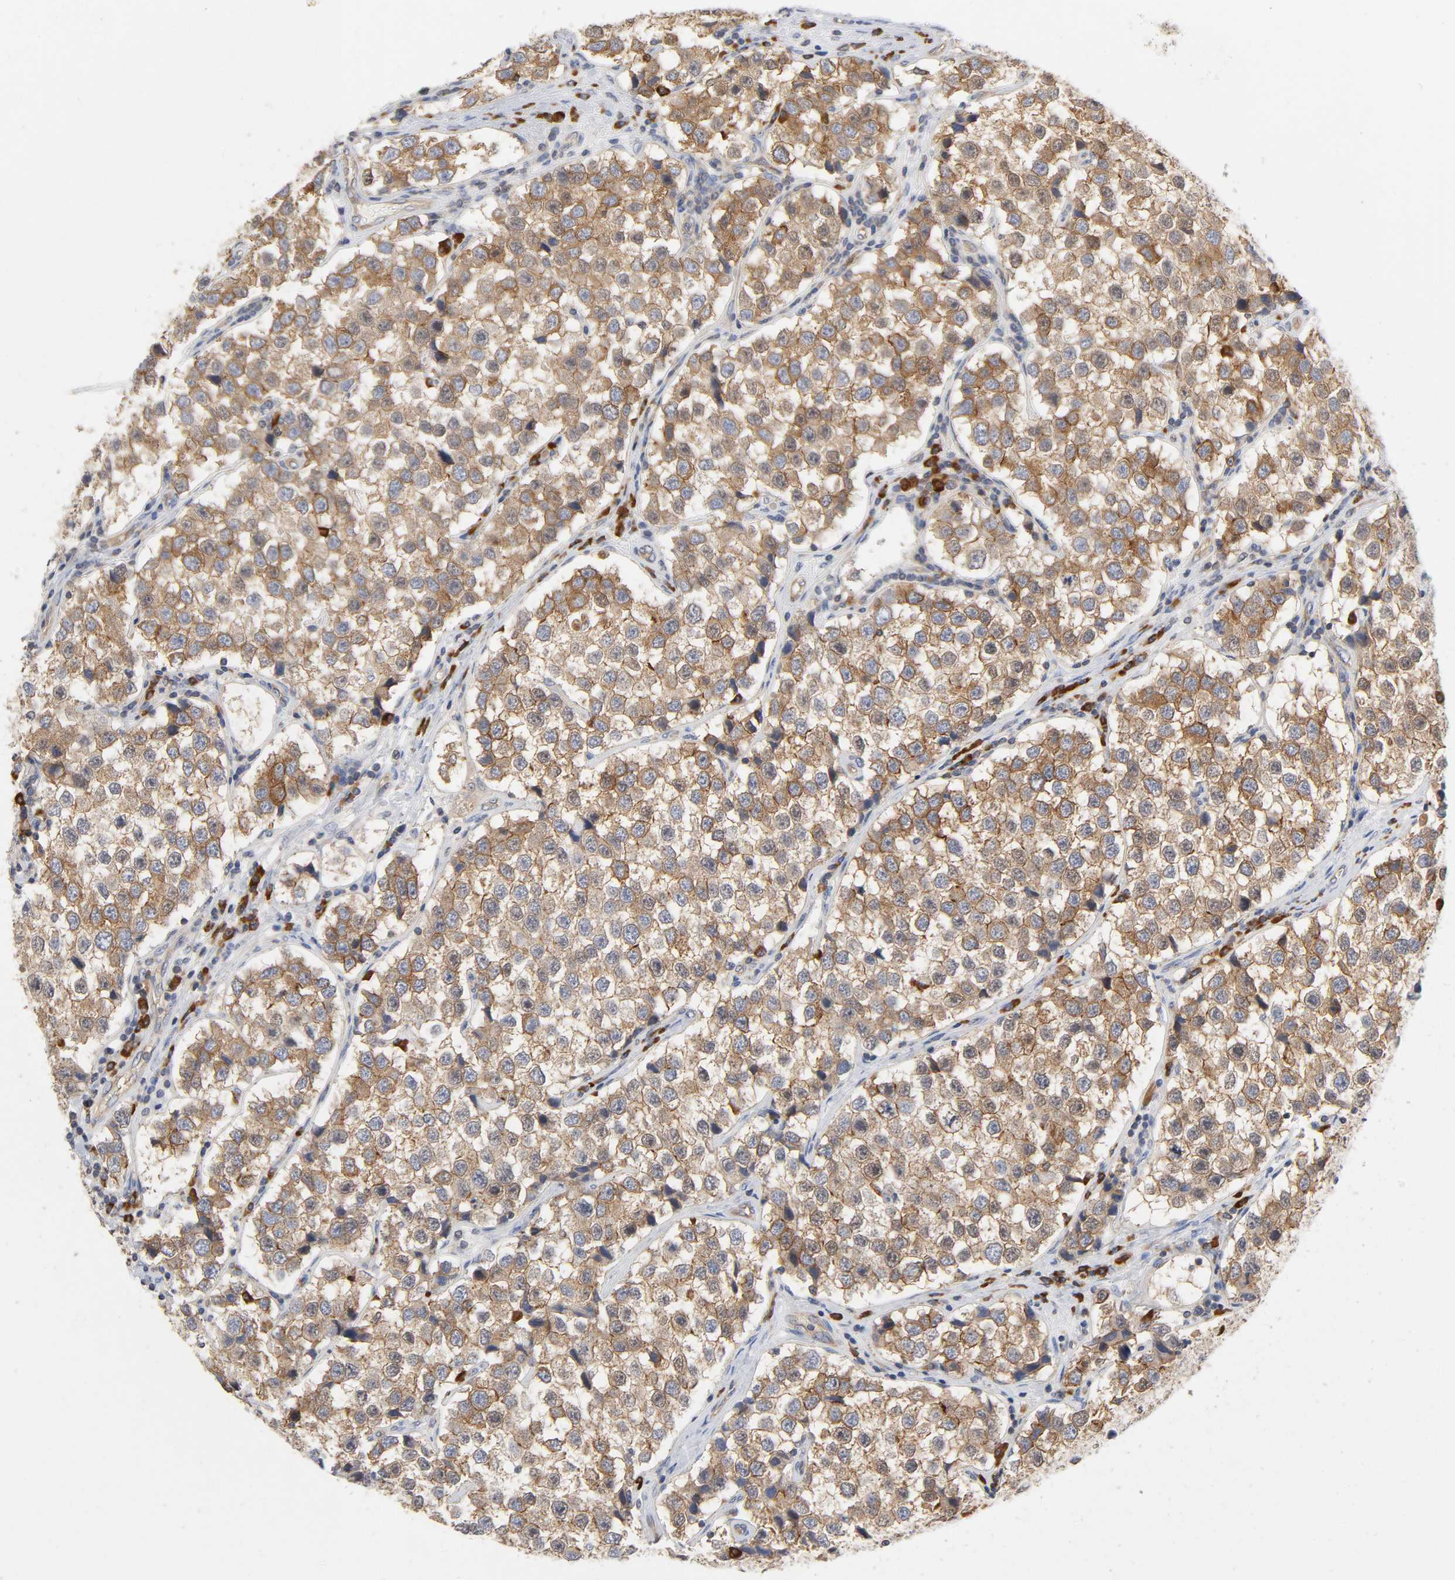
{"staining": {"intensity": "moderate", "quantity": ">75%", "location": "cytoplasmic/membranous"}, "tissue": "testis cancer", "cell_type": "Tumor cells", "image_type": "cancer", "snomed": [{"axis": "morphology", "description": "Seminoma, NOS"}, {"axis": "topography", "description": "Testis"}], "caption": "Moderate cytoplasmic/membranous protein expression is appreciated in about >75% of tumor cells in seminoma (testis). The staining is performed using DAB brown chromogen to label protein expression. The nuclei are counter-stained blue using hematoxylin.", "gene": "SCHIP1", "patient": {"sex": "male", "age": 39}}